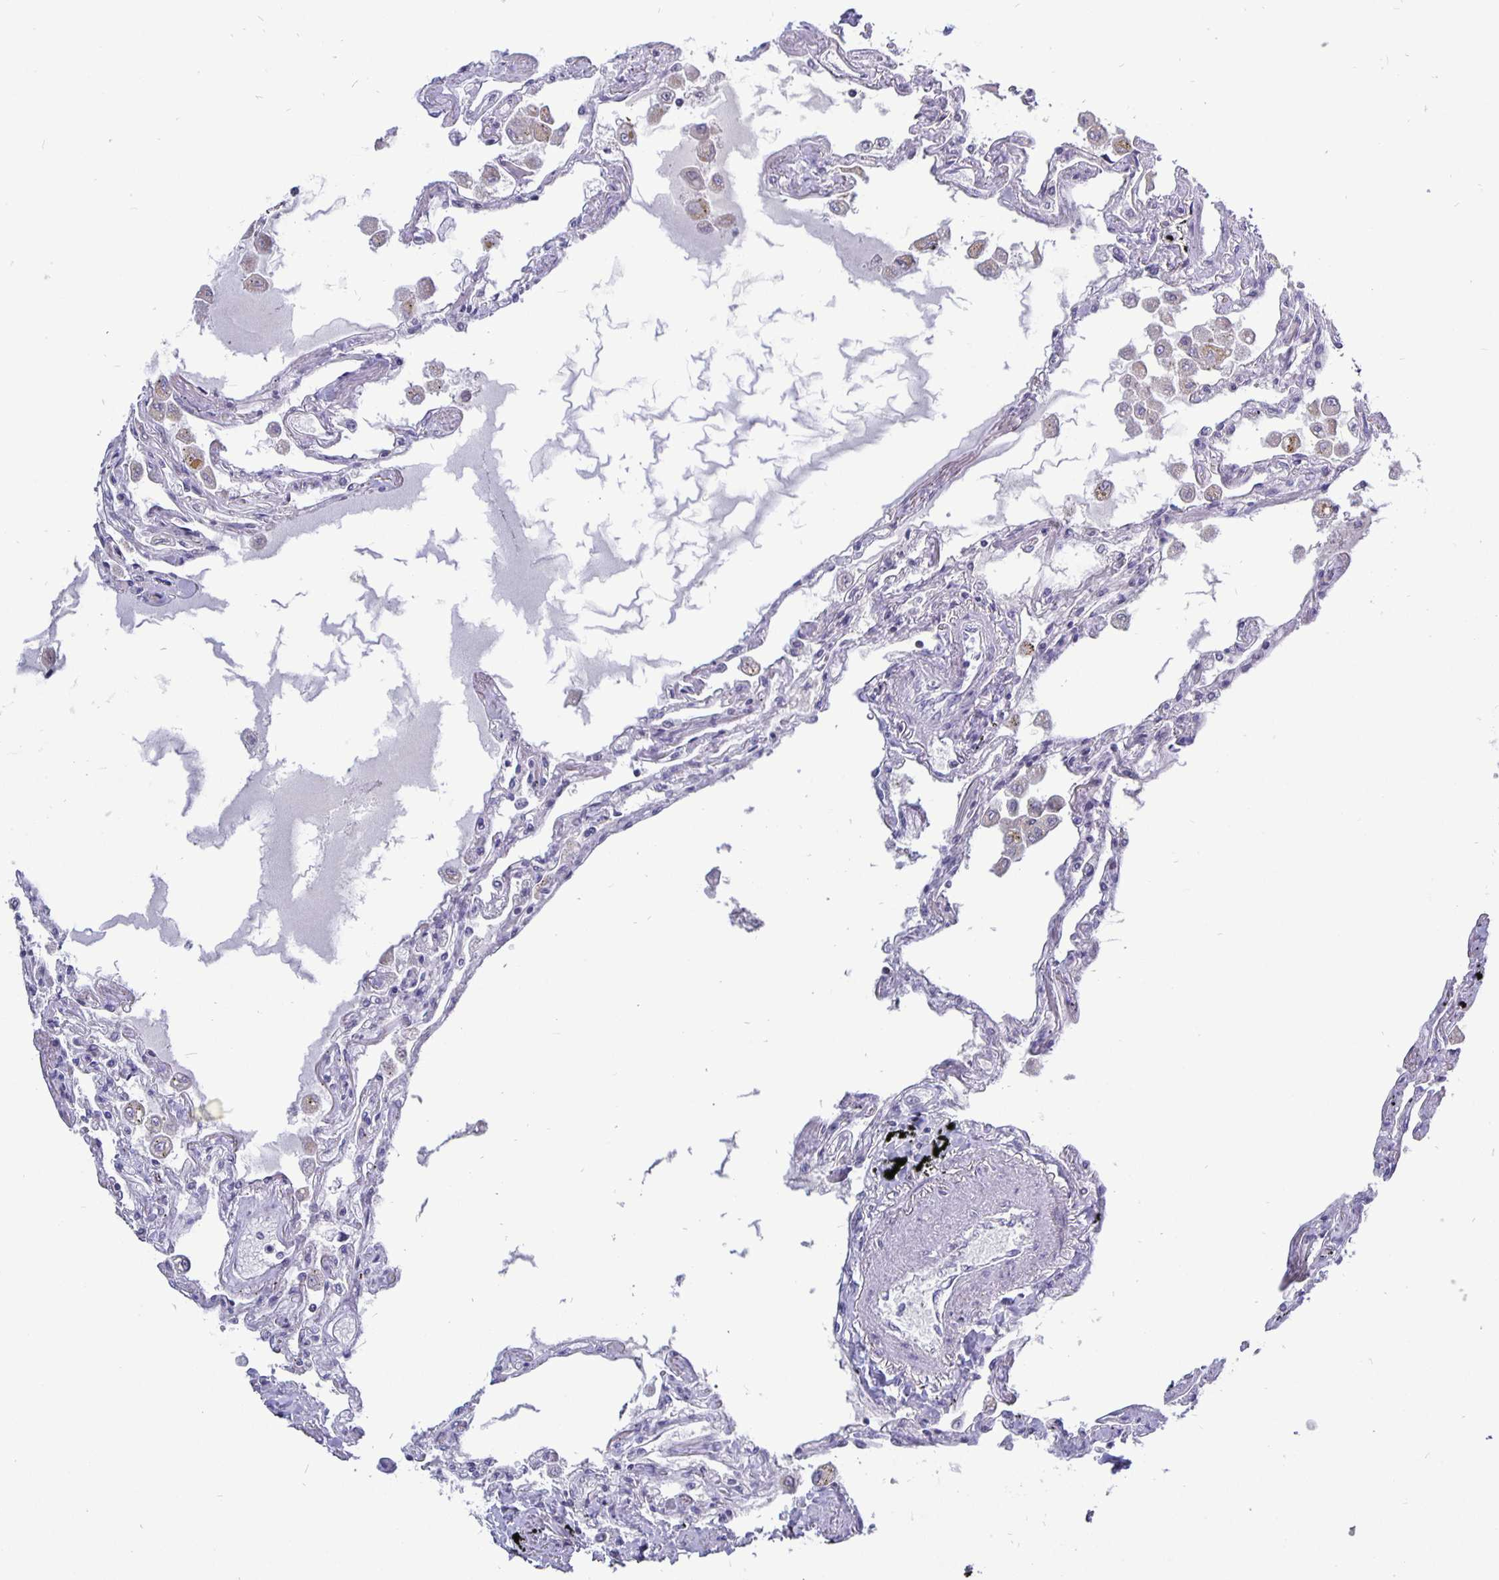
{"staining": {"intensity": "negative", "quantity": "none", "location": "none"}, "tissue": "lung", "cell_type": "Alveolar cells", "image_type": "normal", "snomed": [{"axis": "morphology", "description": "Normal tissue, NOS"}, {"axis": "morphology", "description": "Adenocarcinoma, NOS"}, {"axis": "topography", "description": "Cartilage tissue"}, {"axis": "topography", "description": "Lung"}], "caption": "Histopathology image shows no significant protein expression in alveolar cells of benign lung.", "gene": "ERBB2", "patient": {"sex": "female", "age": 67}}